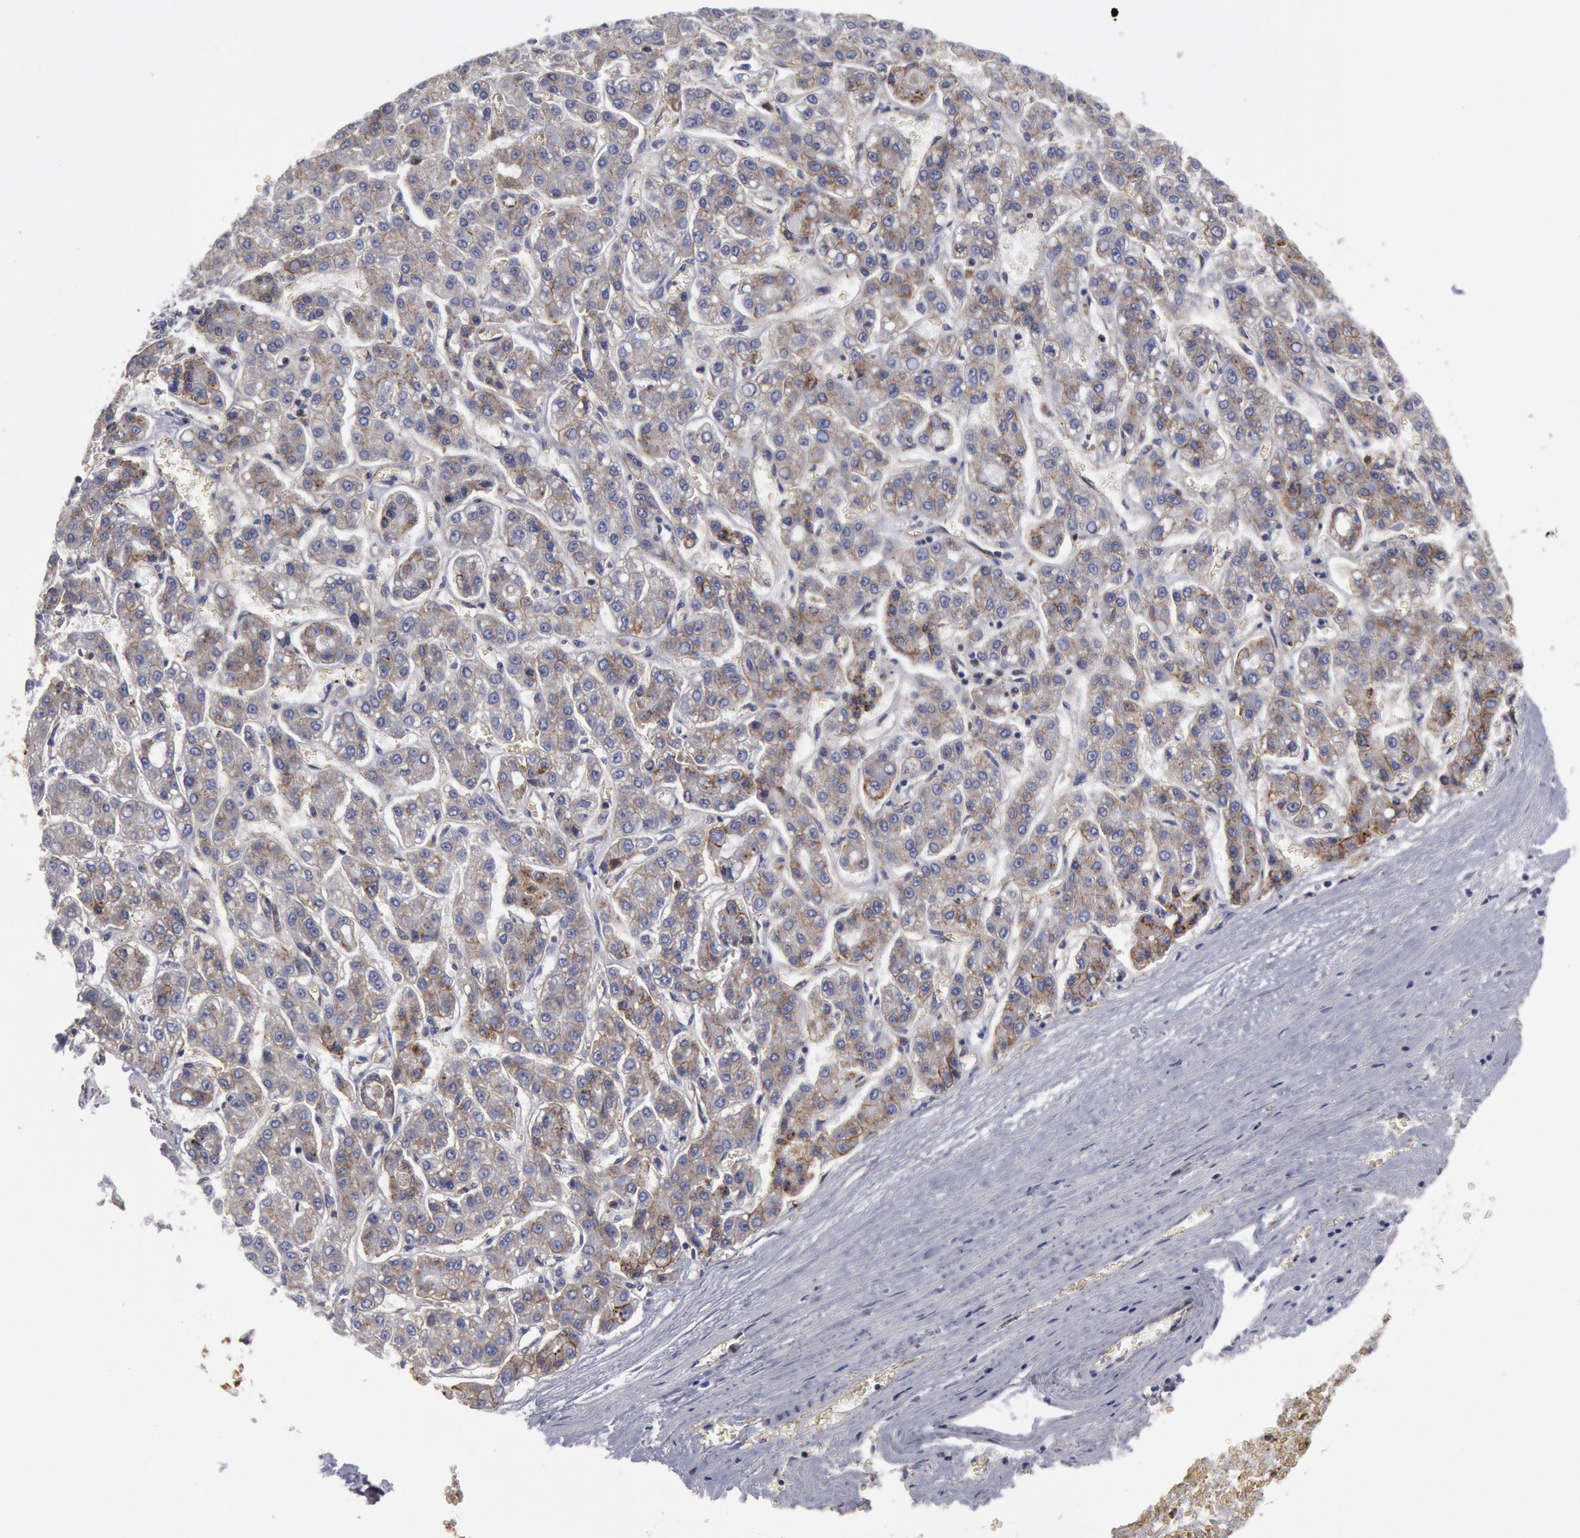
{"staining": {"intensity": "weak", "quantity": "25%-75%", "location": "cytoplasmic/membranous"}, "tissue": "liver cancer", "cell_type": "Tumor cells", "image_type": "cancer", "snomed": [{"axis": "morphology", "description": "Carcinoma, Hepatocellular, NOS"}, {"axis": "topography", "description": "Liver"}], "caption": "High-power microscopy captured an IHC photomicrograph of liver cancer (hepatocellular carcinoma), revealing weak cytoplasmic/membranous expression in about 25%-75% of tumor cells.", "gene": "FLOT1", "patient": {"sex": "male", "age": 69}}